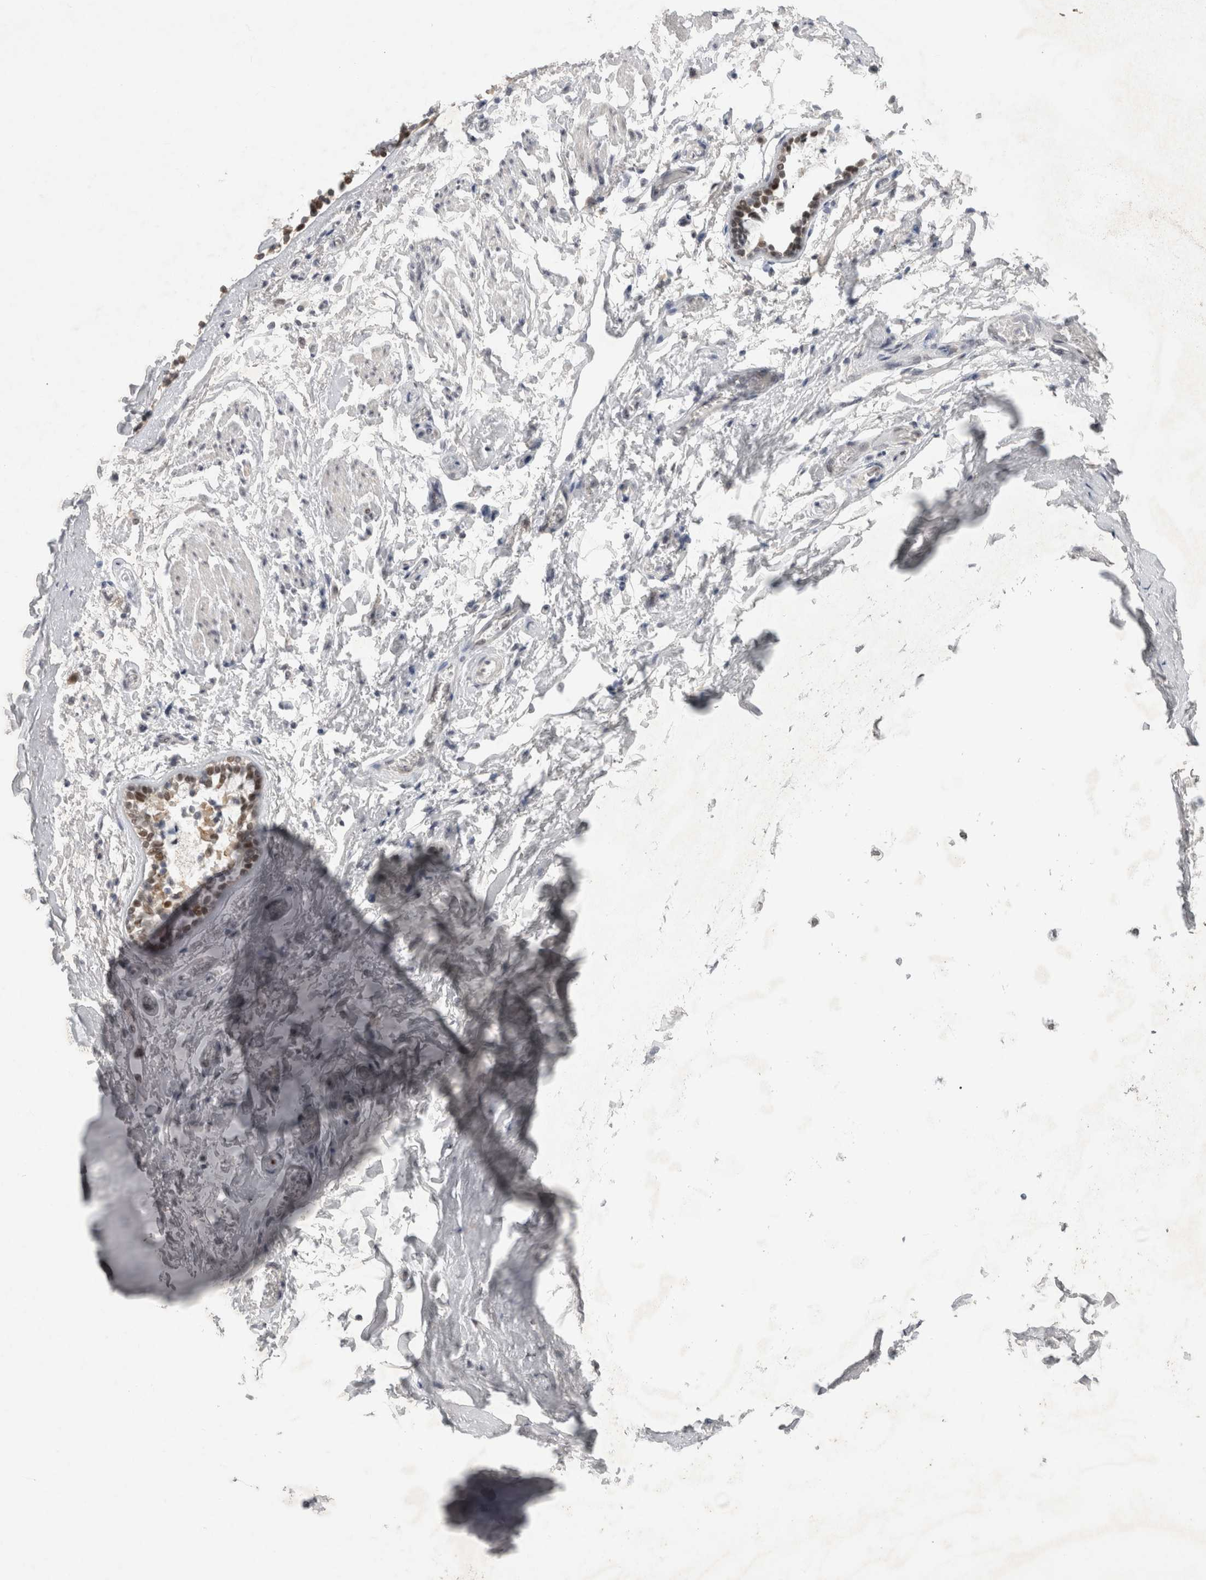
{"staining": {"intensity": "negative", "quantity": "none", "location": "none"}, "tissue": "adipose tissue", "cell_type": "Adipocytes", "image_type": "normal", "snomed": [{"axis": "morphology", "description": "Normal tissue, NOS"}, {"axis": "topography", "description": "Cartilage tissue"}, {"axis": "topography", "description": "Lung"}], "caption": "Immunohistochemistry of unremarkable adipose tissue shows no positivity in adipocytes. (DAB (3,3'-diaminobenzidine) immunohistochemistry with hematoxylin counter stain).", "gene": "RECQL4", "patient": {"sex": "female", "age": 77}}